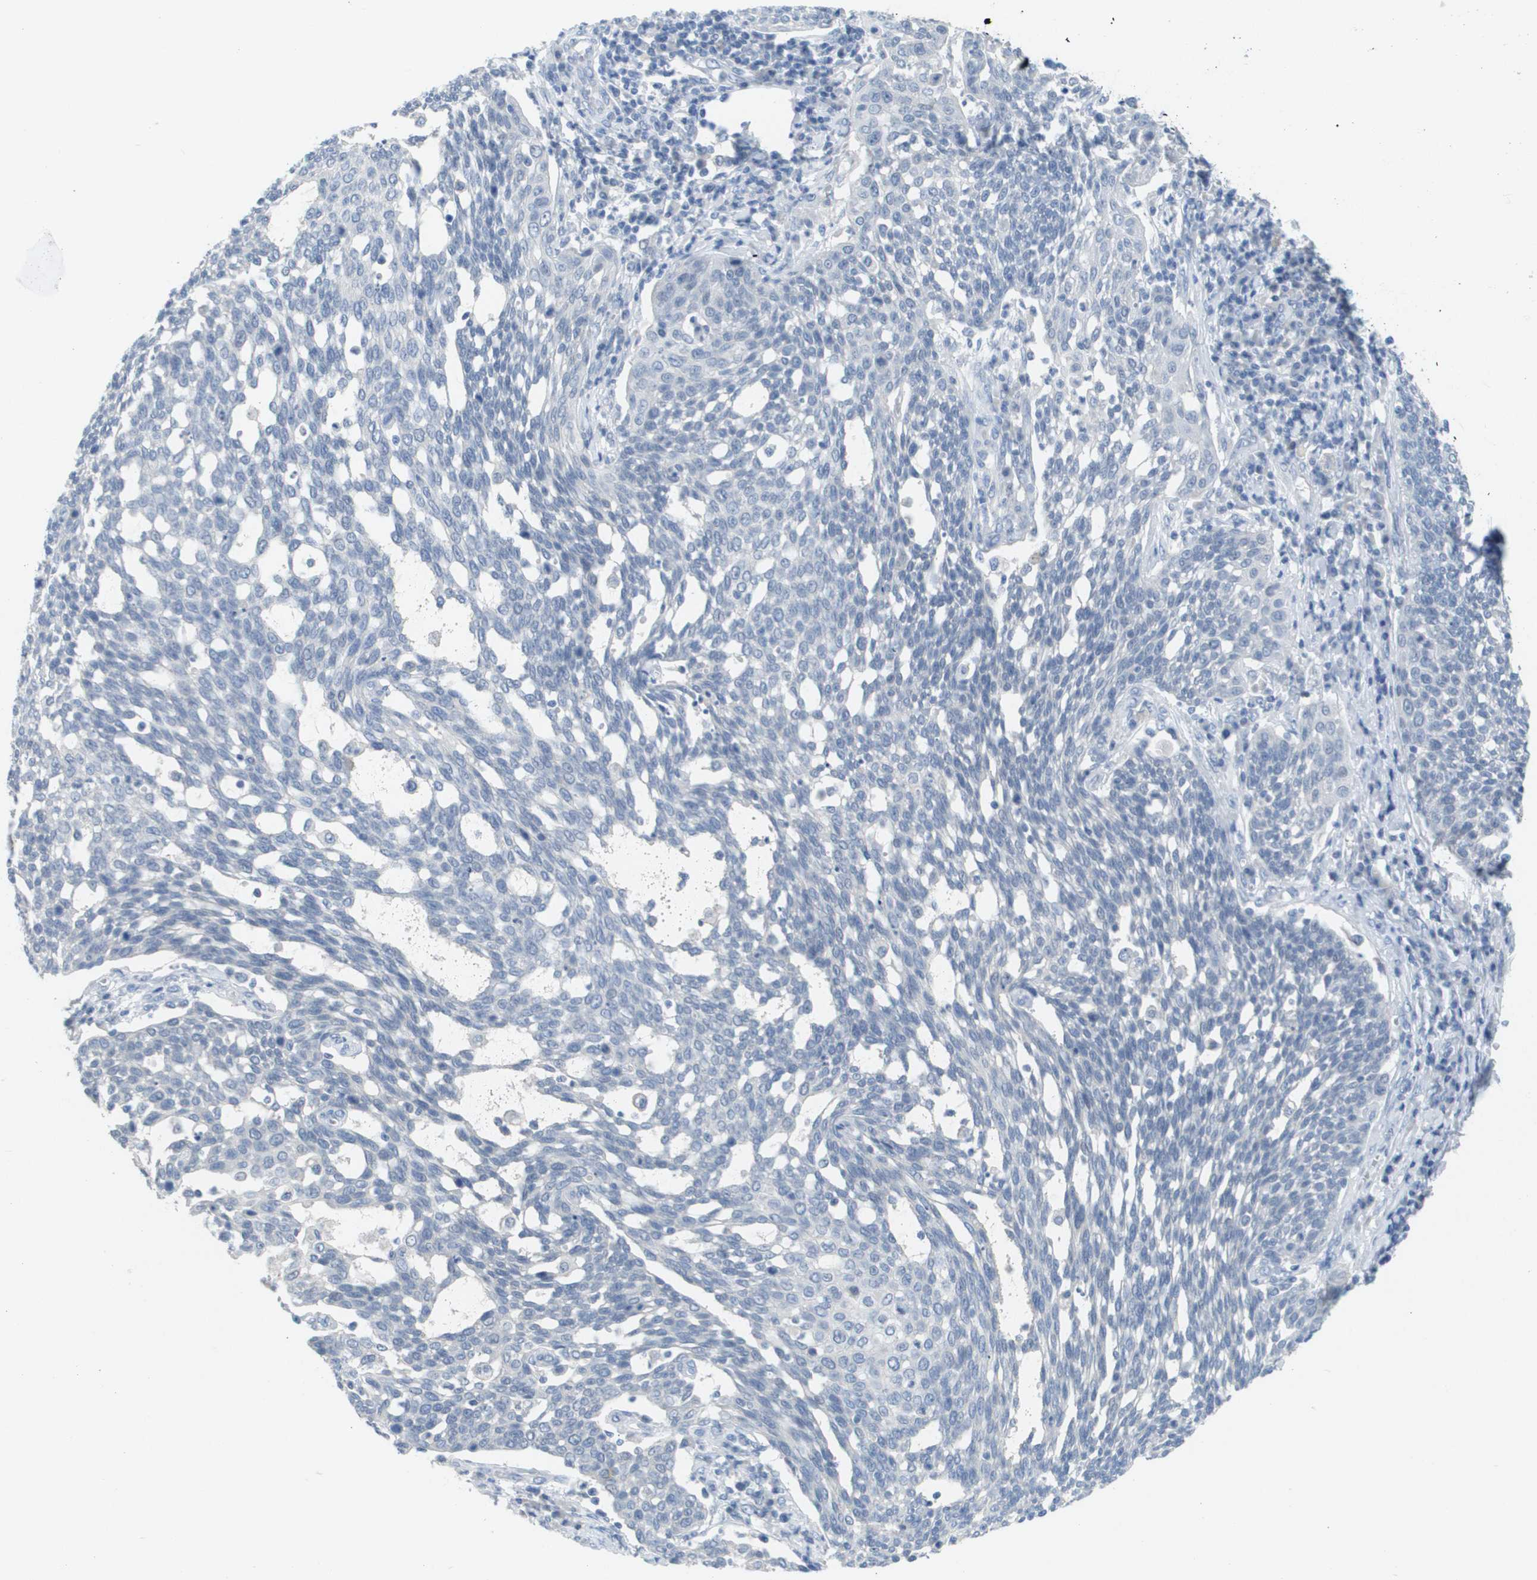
{"staining": {"intensity": "negative", "quantity": "none", "location": "none"}, "tissue": "cervical cancer", "cell_type": "Tumor cells", "image_type": "cancer", "snomed": [{"axis": "morphology", "description": "Squamous cell carcinoma, NOS"}, {"axis": "topography", "description": "Cervix"}], "caption": "Micrograph shows no significant protein expression in tumor cells of squamous cell carcinoma (cervical).", "gene": "PDE4A", "patient": {"sex": "female", "age": 34}}